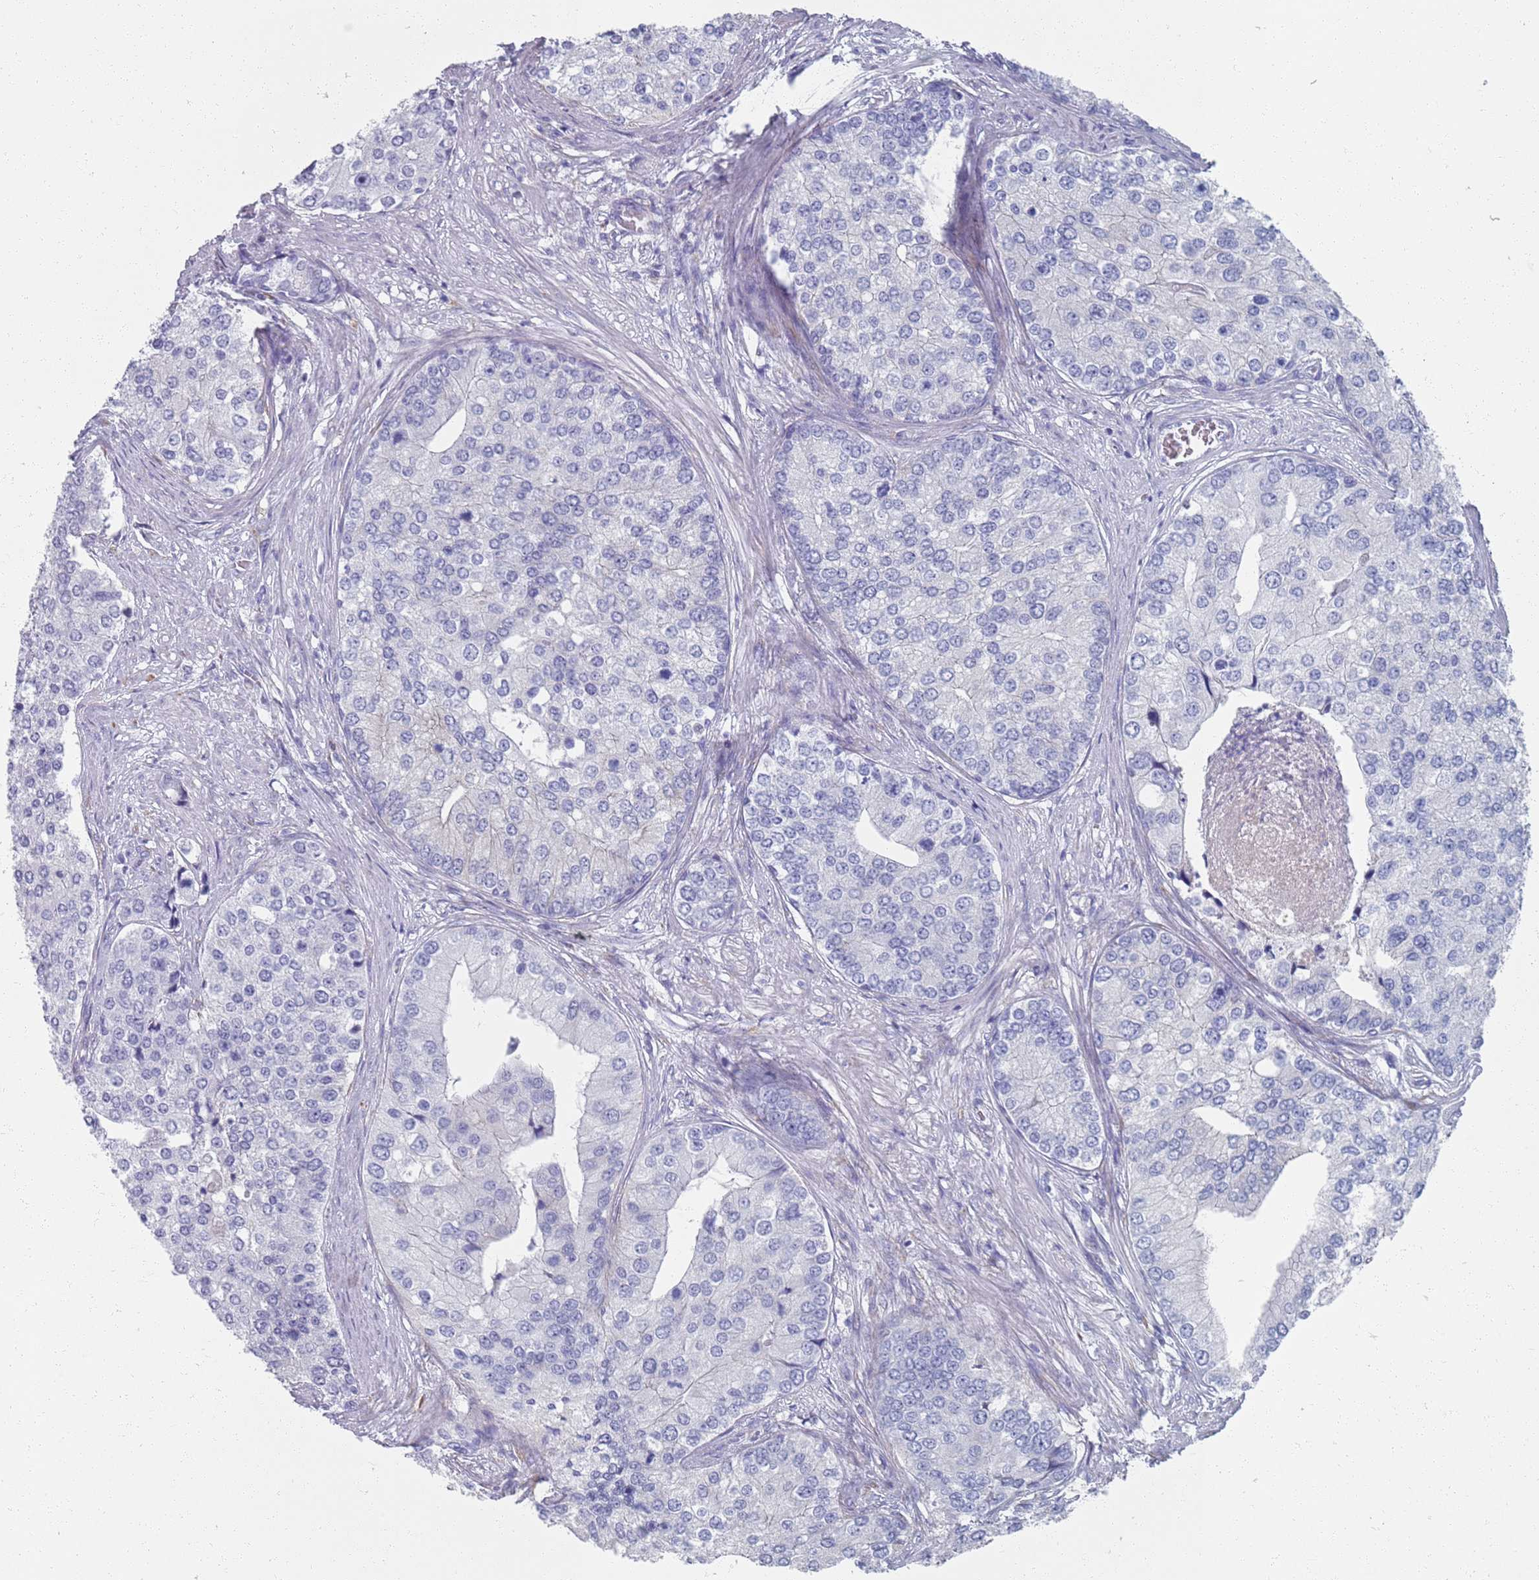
{"staining": {"intensity": "negative", "quantity": "none", "location": "none"}, "tissue": "prostate cancer", "cell_type": "Tumor cells", "image_type": "cancer", "snomed": [{"axis": "morphology", "description": "Adenocarcinoma, High grade"}, {"axis": "topography", "description": "Prostate"}], "caption": "High power microscopy histopathology image of an IHC photomicrograph of prostate high-grade adenocarcinoma, revealing no significant expression in tumor cells.", "gene": "PLOD1", "patient": {"sex": "male", "age": 62}}